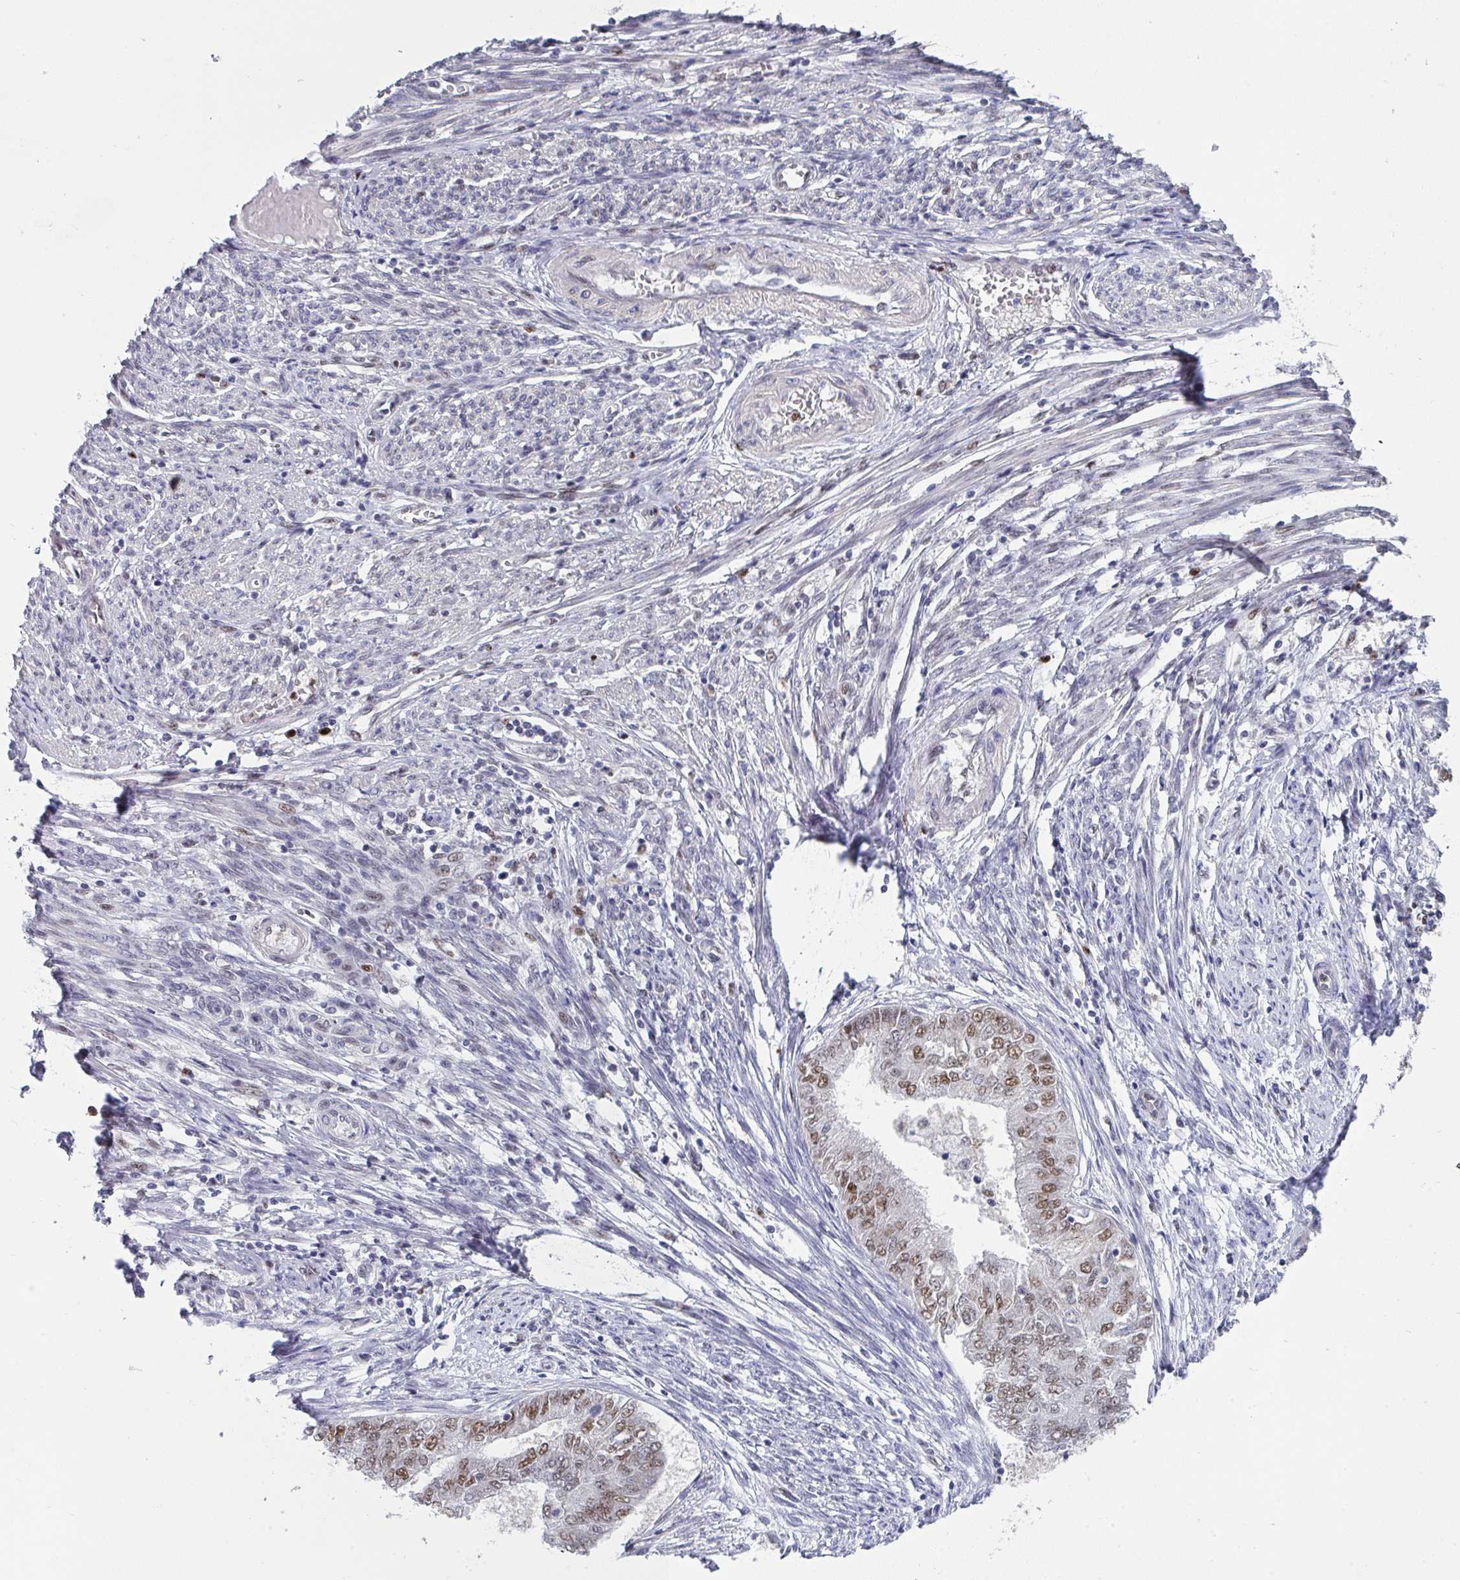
{"staining": {"intensity": "moderate", "quantity": "<25%", "location": "nuclear"}, "tissue": "endometrial cancer", "cell_type": "Tumor cells", "image_type": "cancer", "snomed": [{"axis": "morphology", "description": "Adenocarcinoma, NOS"}, {"axis": "topography", "description": "Endometrium"}], "caption": "Human endometrial cancer stained with a protein marker shows moderate staining in tumor cells.", "gene": "JDP2", "patient": {"sex": "female", "age": 62}}